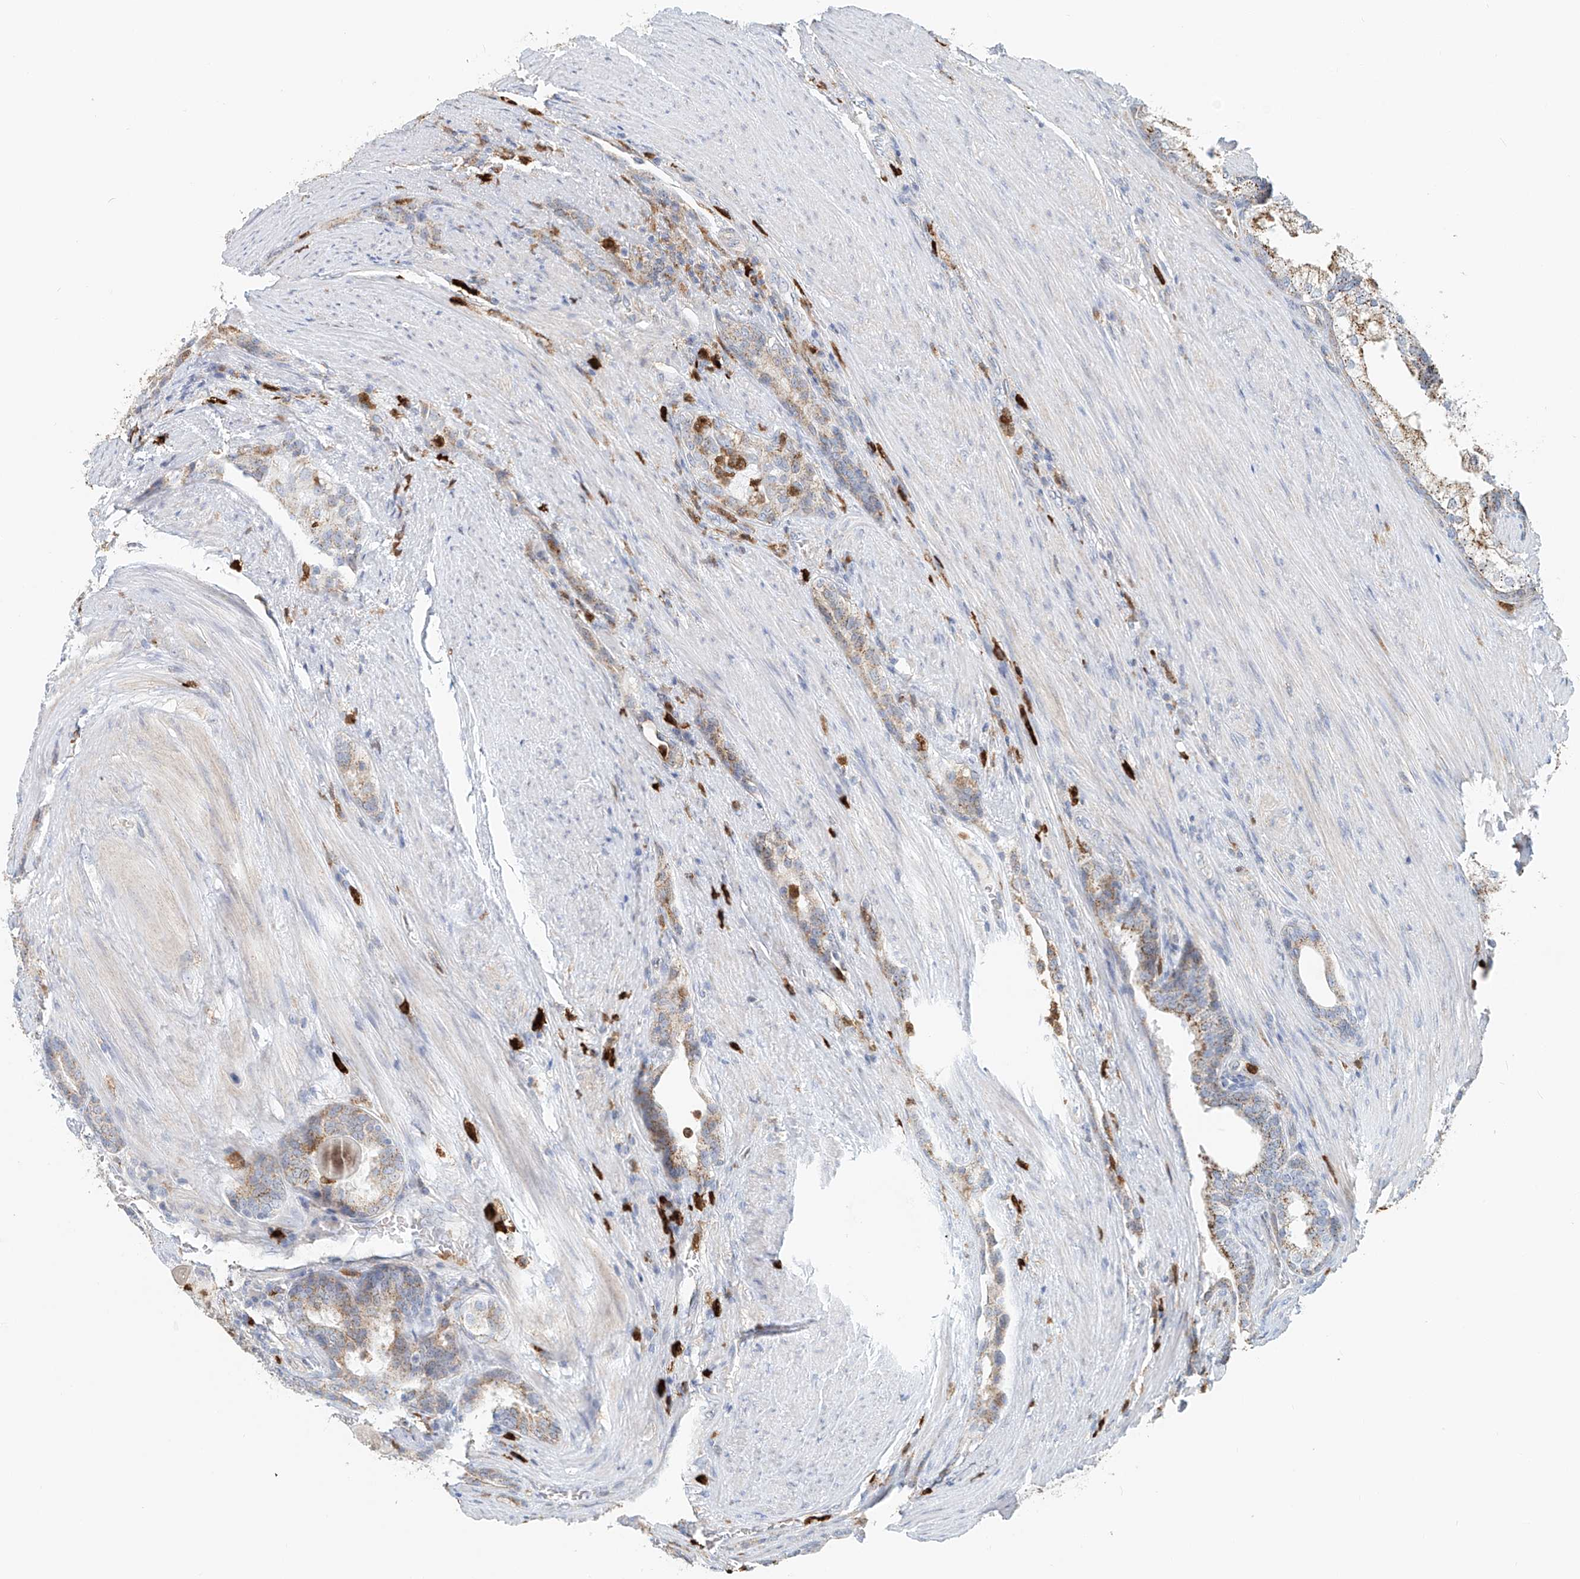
{"staining": {"intensity": "moderate", "quantity": ">75%", "location": "cytoplasmic/membranous"}, "tissue": "prostate cancer", "cell_type": "Tumor cells", "image_type": "cancer", "snomed": [{"axis": "morphology", "description": "Adenocarcinoma, High grade"}, {"axis": "topography", "description": "Prostate"}], "caption": "Brown immunohistochemical staining in human prostate cancer (high-grade adenocarcinoma) shows moderate cytoplasmic/membranous staining in about >75% of tumor cells. The staining was performed using DAB (3,3'-diaminobenzidine) to visualize the protein expression in brown, while the nuclei were stained in blue with hematoxylin (Magnification: 20x).", "gene": "PTPRA", "patient": {"sex": "male", "age": 60}}